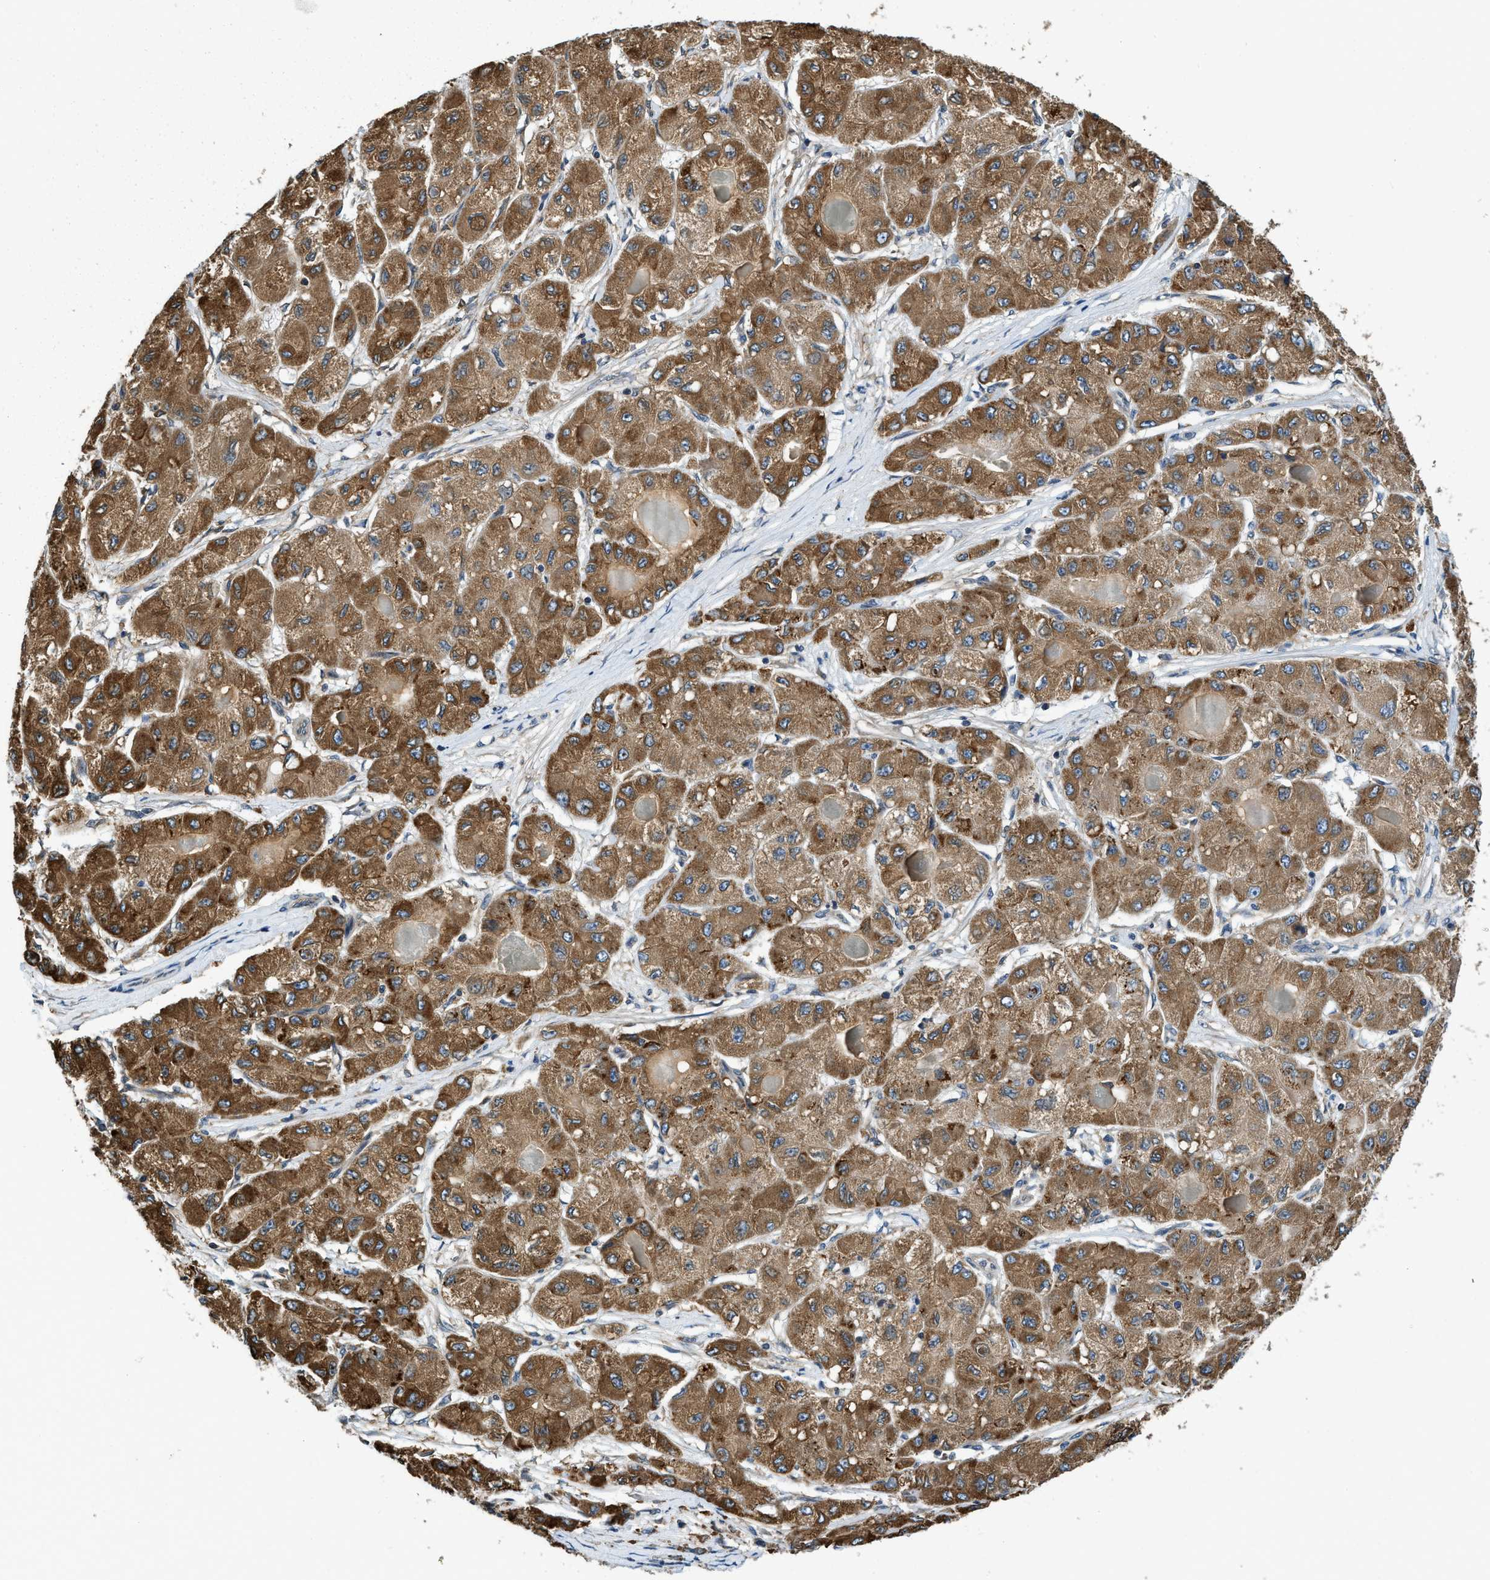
{"staining": {"intensity": "moderate", "quantity": ">75%", "location": "cytoplasmic/membranous"}, "tissue": "liver cancer", "cell_type": "Tumor cells", "image_type": "cancer", "snomed": [{"axis": "morphology", "description": "Carcinoma, Hepatocellular, NOS"}, {"axis": "topography", "description": "Liver"}], "caption": "Protein positivity by IHC displays moderate cytoplasmic/membranous expression in approximately >75% of tumor cells in liver hepatocellular carcinoma.", "gene": "BCAP31", "patient": {"sex": "male", "age": 80}}